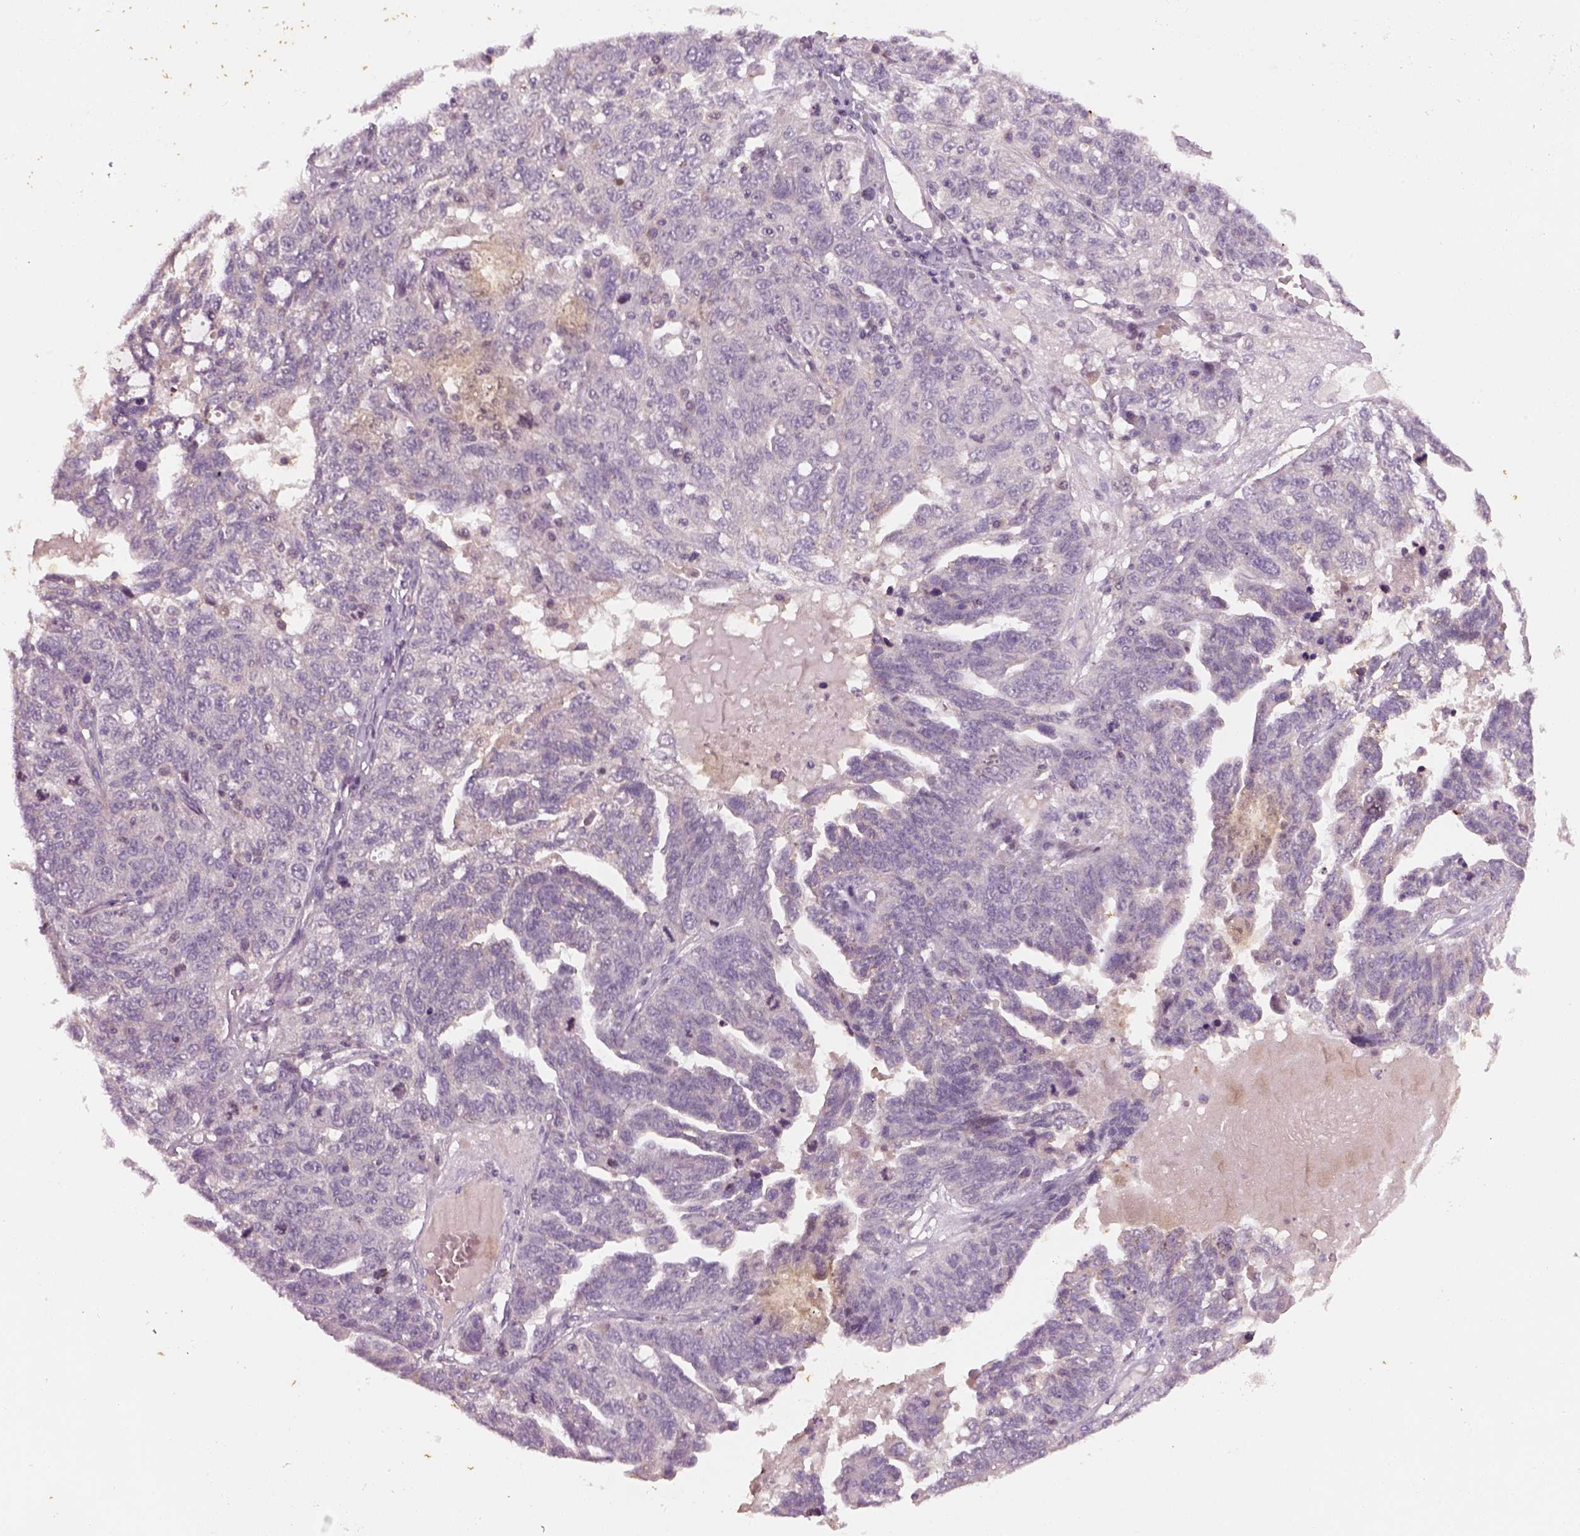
{"staining": {"intensity": "negative", "quantity": "none", "location": "none"}, "tissue": "ovarian cancer", "cell_type": "Tumor cells", "image_type": "cancer", "snomed": [{"axis": "morphology", "description": "Cystadenocarcinoma, serous, NOS"}, {"axis": "topography", "description": "Ovary"}], "caption": "Immunohistochemistry (IHC) micrograph of neoplastic tissue: human ovarian cancer (serous cystadenocarcinoma) stained with DAB (3,3'-diaminobenzidine) shows no significant protein staining in tumor cells.", "gene": "GDNF", "patient": {"sex": "female", "age": 71}}